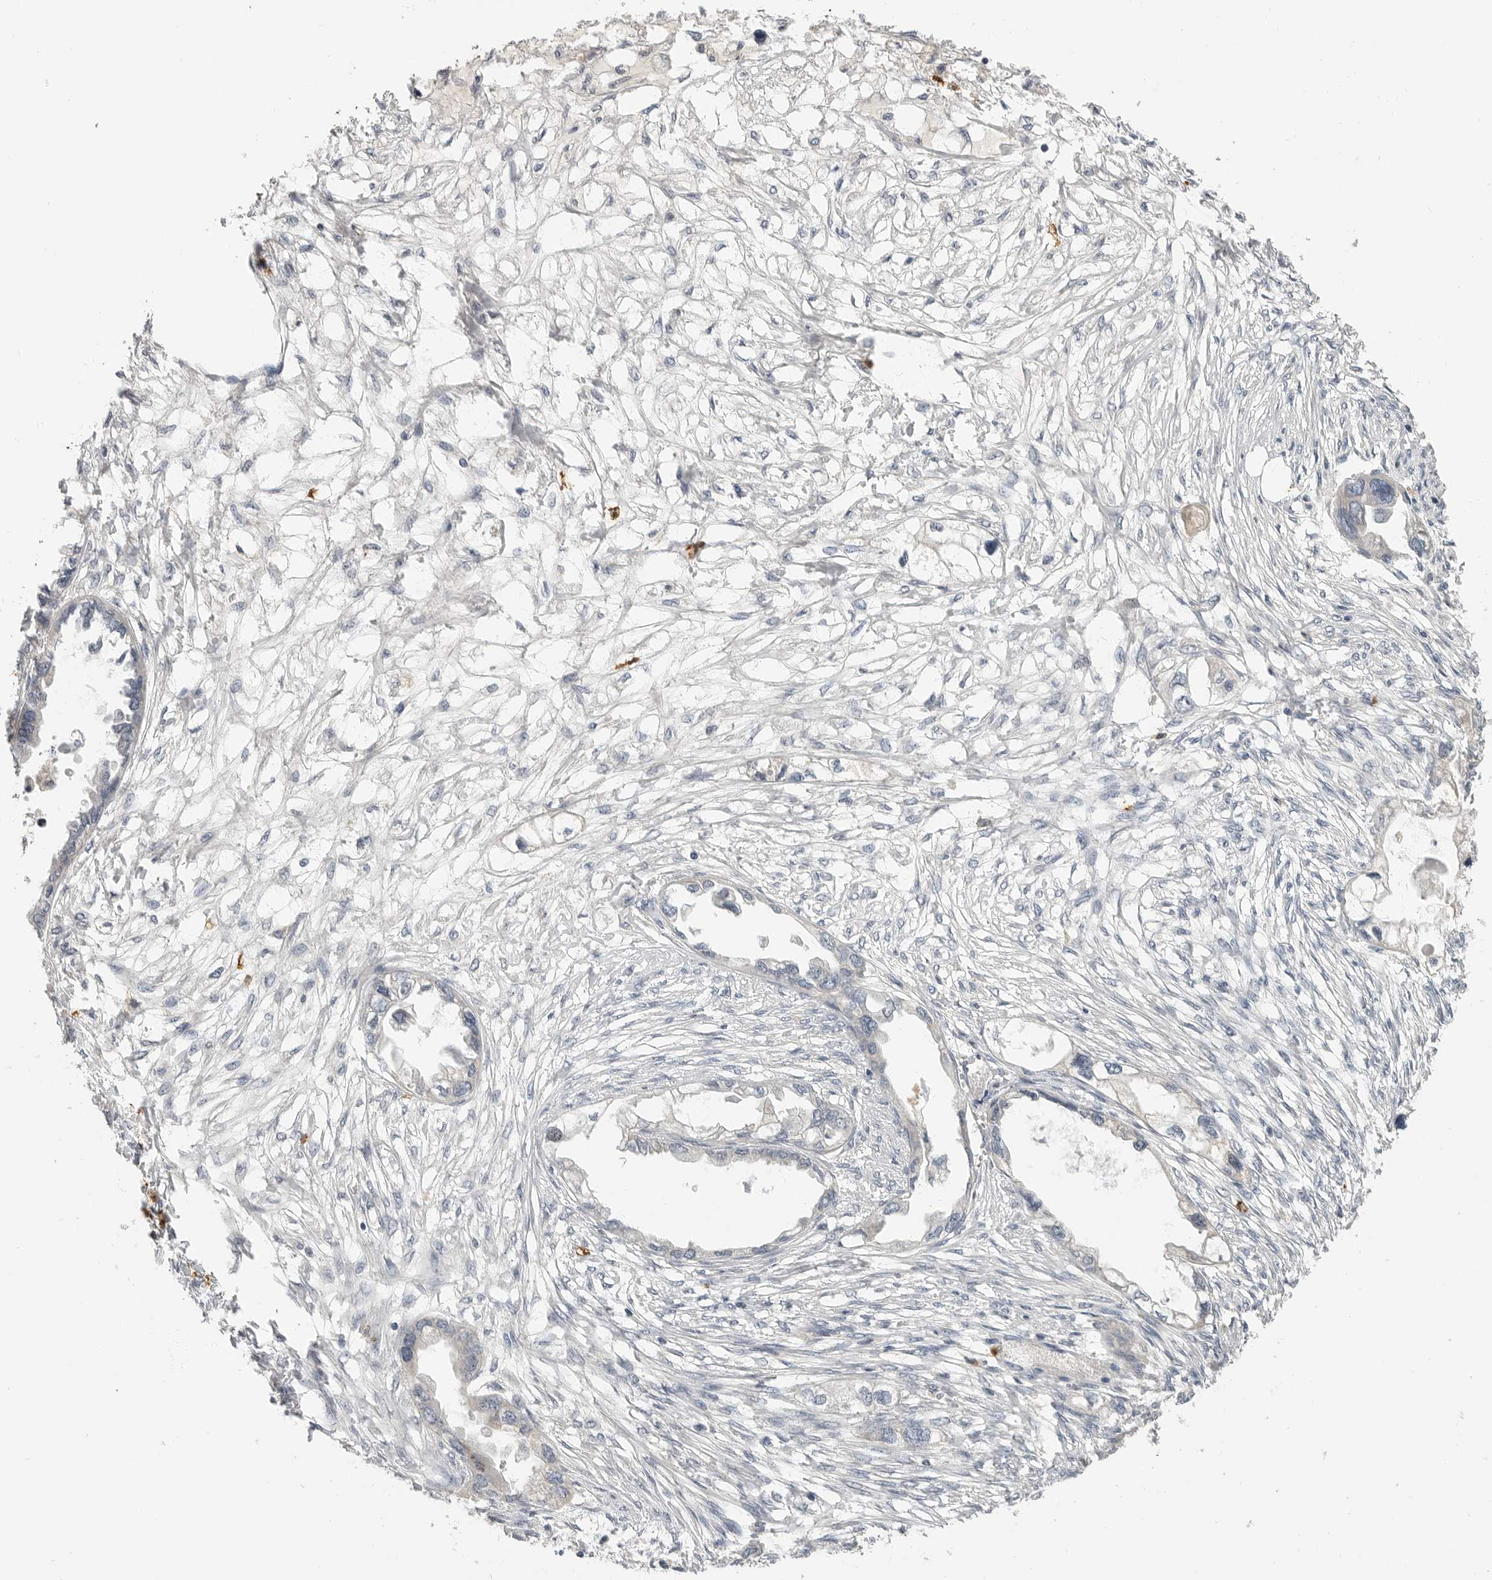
{"staining": {"intensity": "negative", "quantity": "none", "location": "none"}, "tissue": "endometrial cancer", "cell_type": "Tumor cells", "image_type": "cancer", "snomed": [{"axis": "morphology", "description": "Adenocarcinoma, NOS"}, {"axis": "morphology", "description": "Adenocarcinoma, metastatic, NOS"}, {"axis": "topography", "description": "Adipose tissue"}, {"axis": "topography", "description": "Endometrium"}], "caption": "DAB (3,3'-diaminobenzidine) immunohistochemical staining of endometrial cancer displays no significant expression in tumor cells.", "gene": "LTBR", "patient": {"sex": "female", "age": 67}}